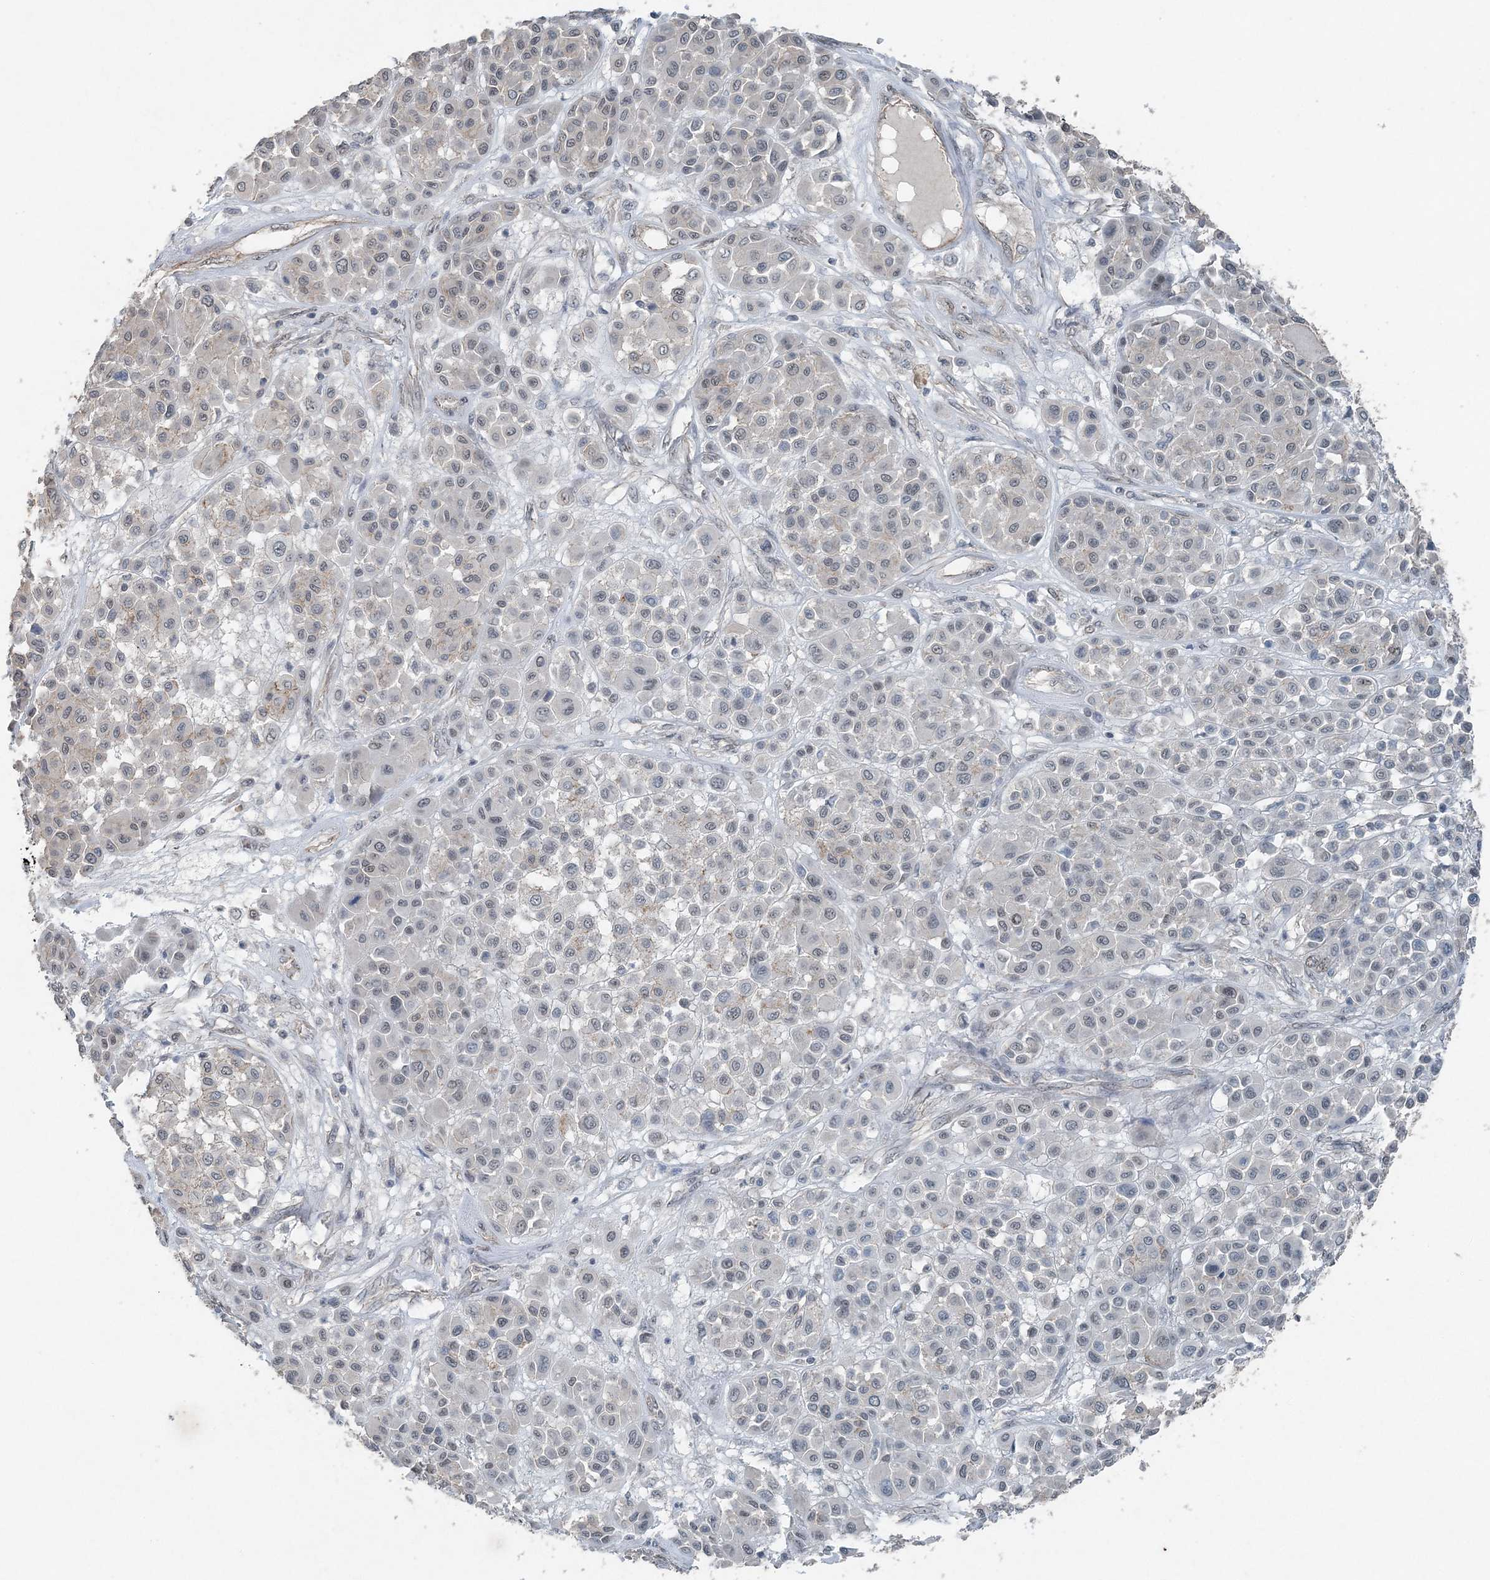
{"staining": {"intensity": "weak", "quantity": "<25%", "location": "cytoplasmic/membranous"}, "tissue": "melanoma", "cell_type": "Tumor cells", "image_type": "cancer", "snomed": [{"axis": "morphology", "description": "Malignant melanoma, Metastatic site"}, {"axis": "topography", "description": "Soft tissue"}], "caption": "Tumor cells are negative for protein expression in human melanoma. Brightfield microscopy of IHC stained with DAB (brown) and hematoxylin (blue), captured at high magnification.", "gene": "VSIG2", "patient": {"sex": "male", "age": 41}}